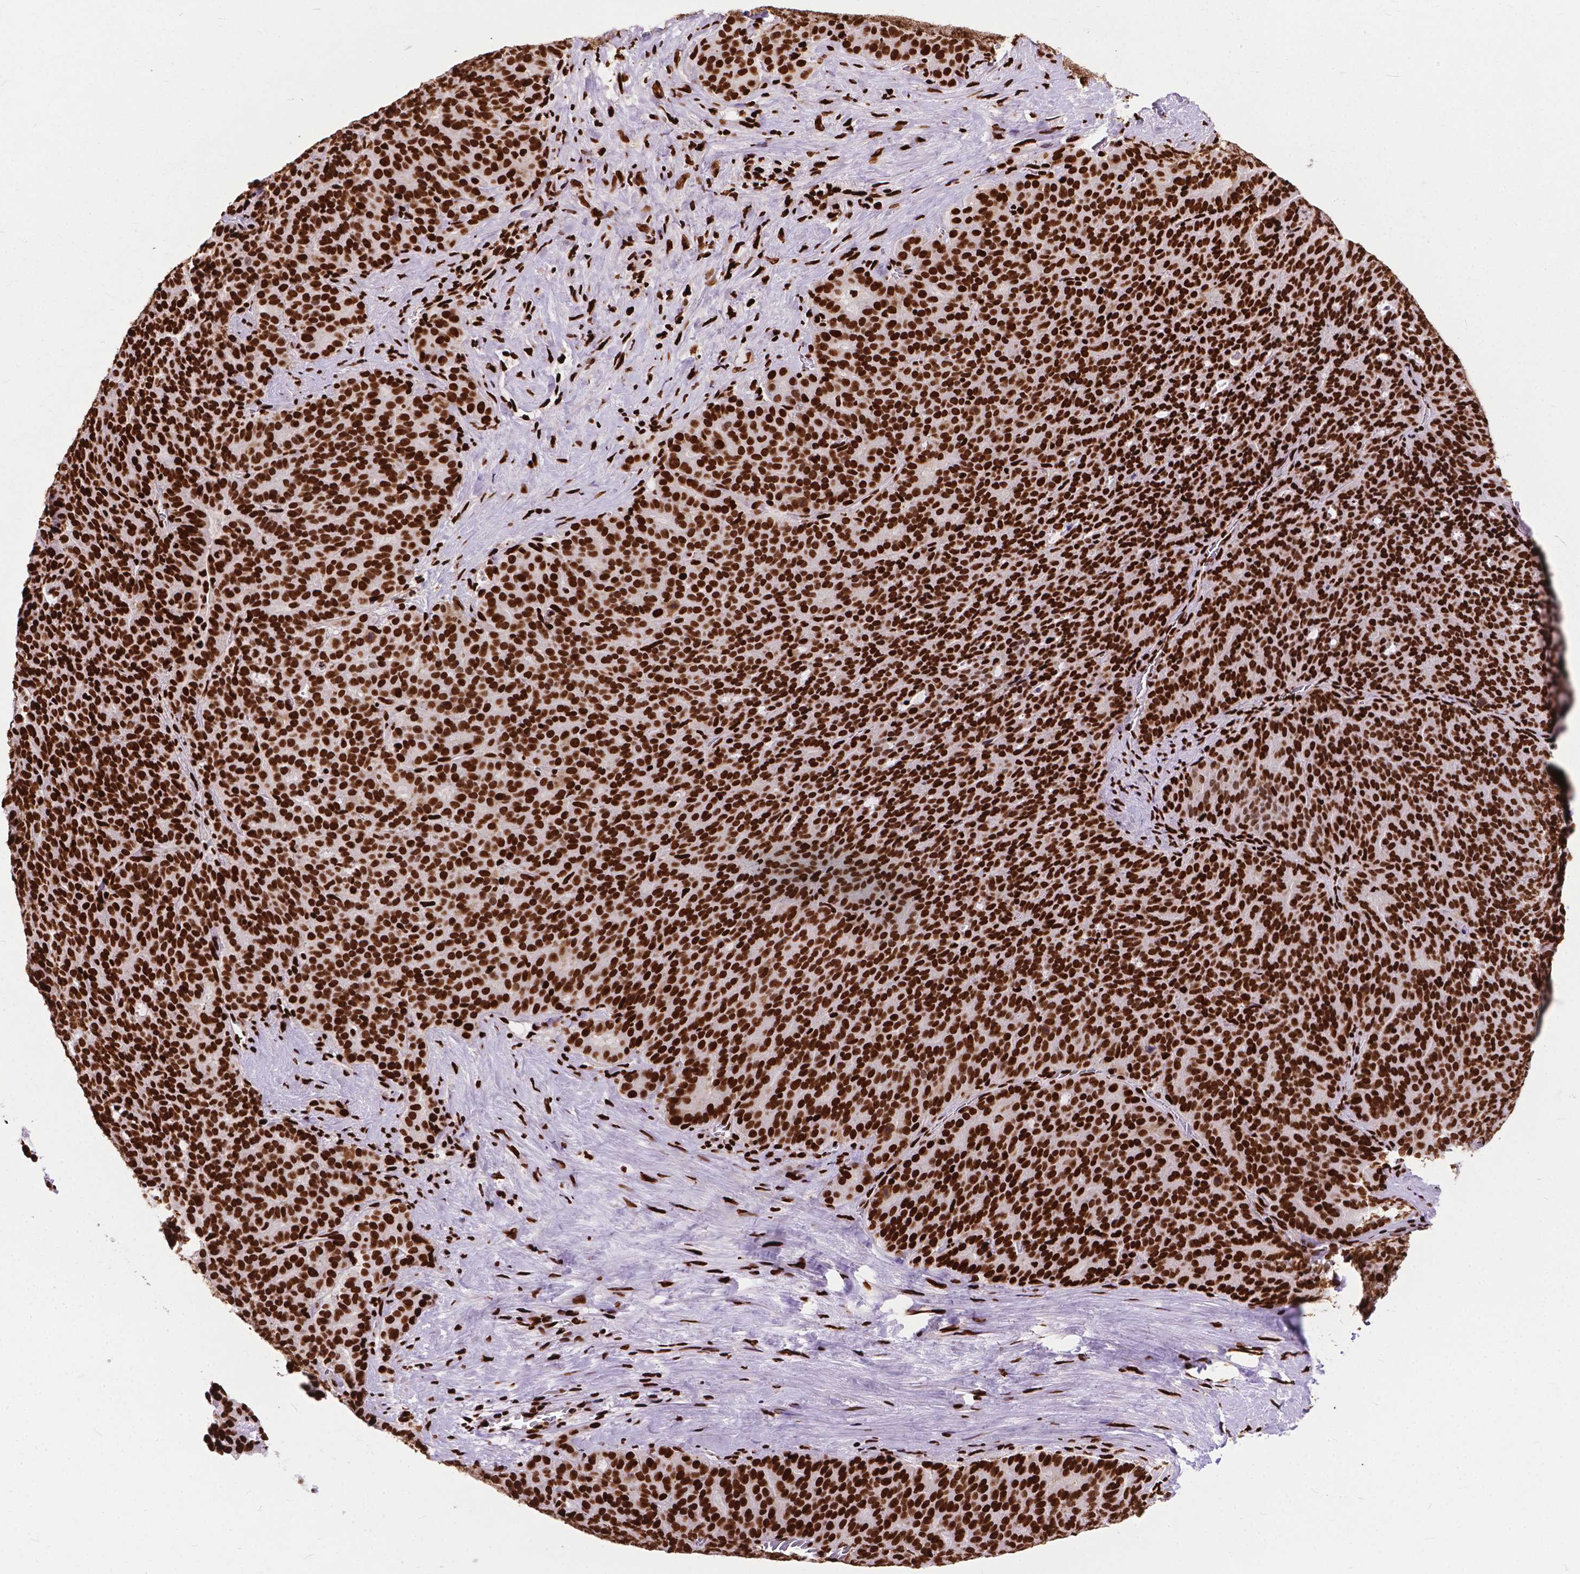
{"staining": {"intensity": "strong", "quantity": ">75%", "location": "nuclear"}, "tissue": "liver cancer", "cell_type": "Tumor cells", "image_type": "cancer", "snomed": [{"axis": "morphology", "description": "Cholangiocarcinoma"}, {"axis": "topography", "description": "Liver"}], "caption": "DAB (3,3'-diaminobenzidine) immunohistochemical staining of human liver cancer displays strong nuclear protein staining in about >75% of tumor cells.", "gene": "SMIM5", "patient": {"sex": "female", "age": 47}}